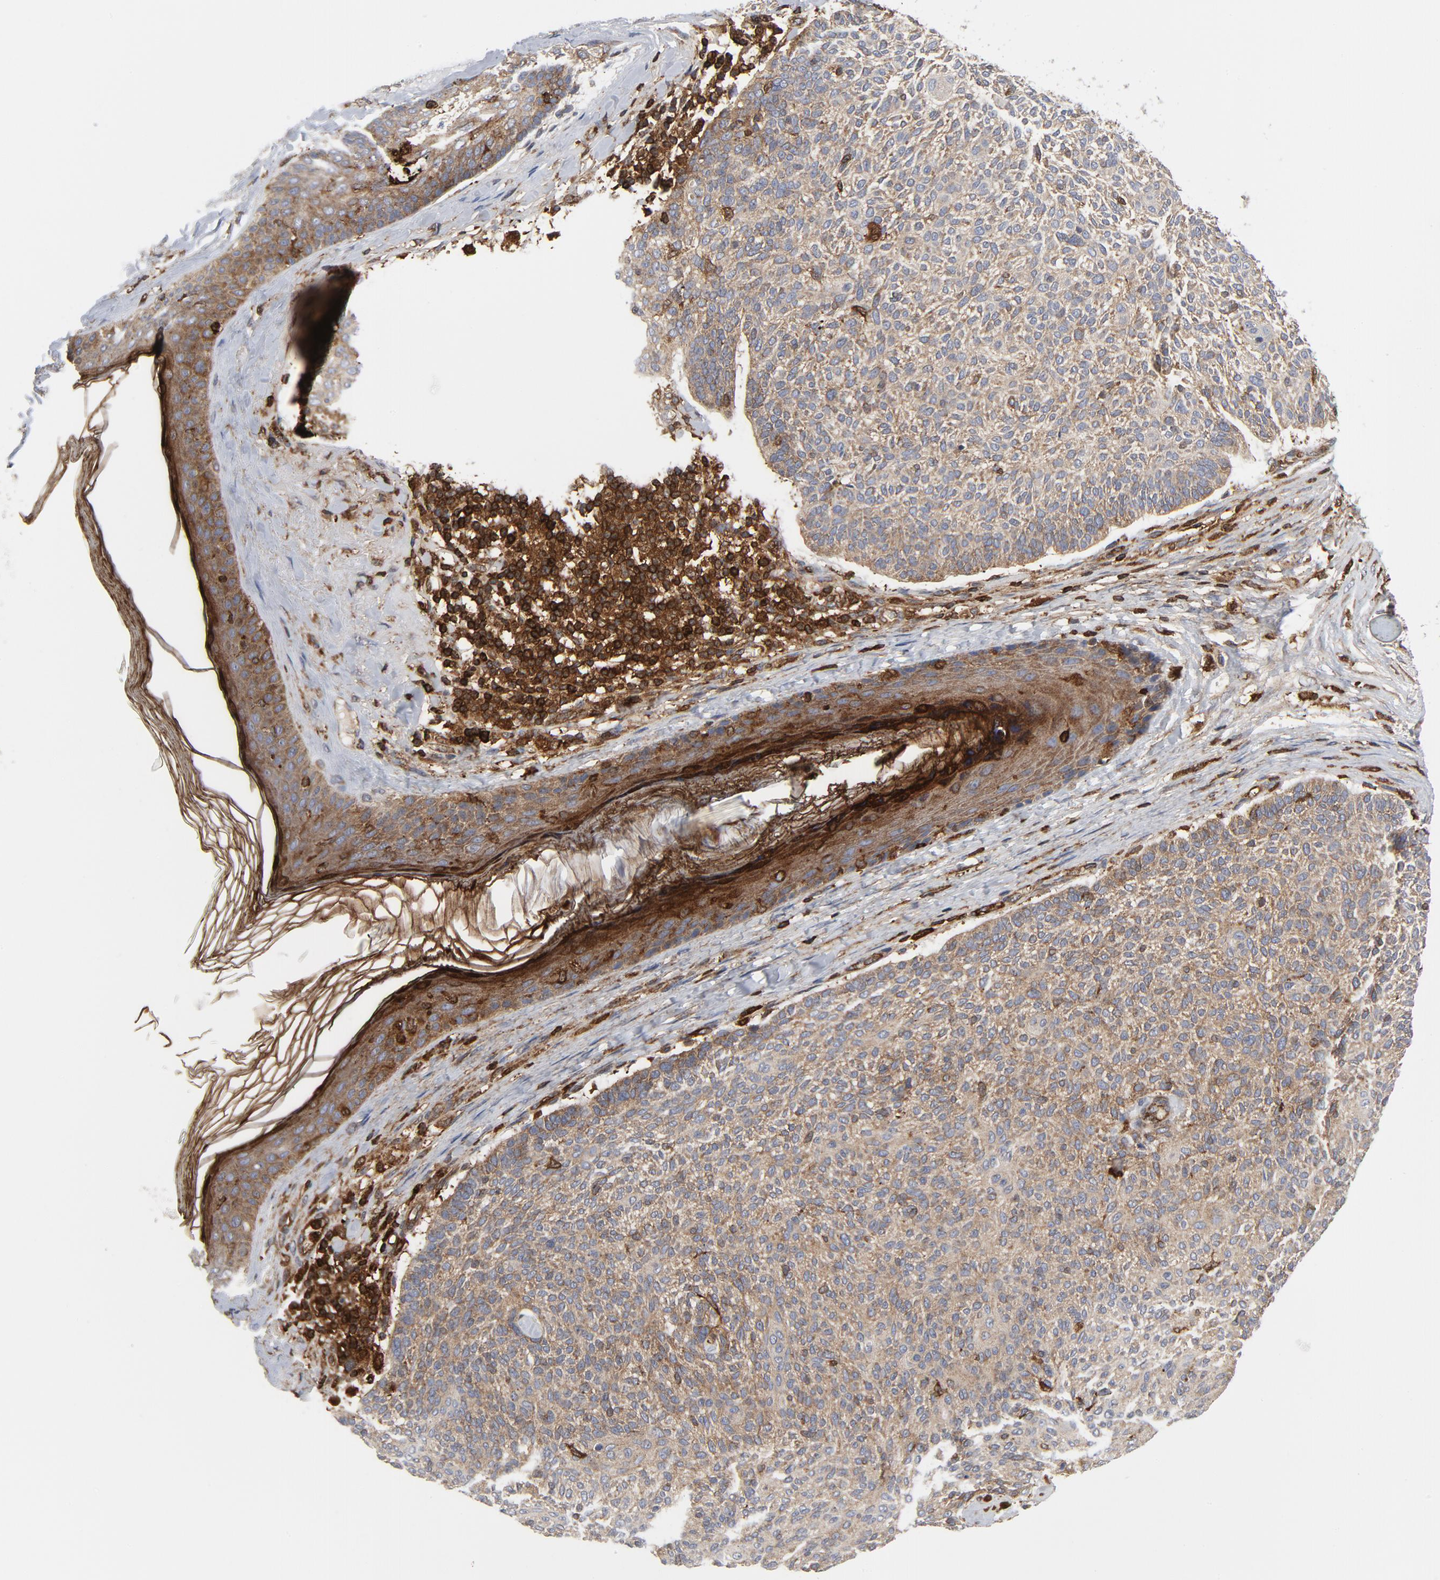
{"staining": {"intensity": "weak", "quantity": ">75%", "location": "cytoplasmic/membranous"}, "tissue": "skin cancer", "cell_type": "Tumor cells", "image_type": "cancer", "snomed": [{"axis": "morphology", "description": "Normal tissue, NOS"}, {"axis": "morphology", "description": "Basal cell carcinoma"}, {"axis": "topography", "description": "Skin"}], "caption": "Basal cell carcinoma (skin) tissue exhibits weak cytoplasmic/membranous expression in about >75% of tumor cells", "gene": "YES1", "patient": {"sex": "female", "age": 70}}